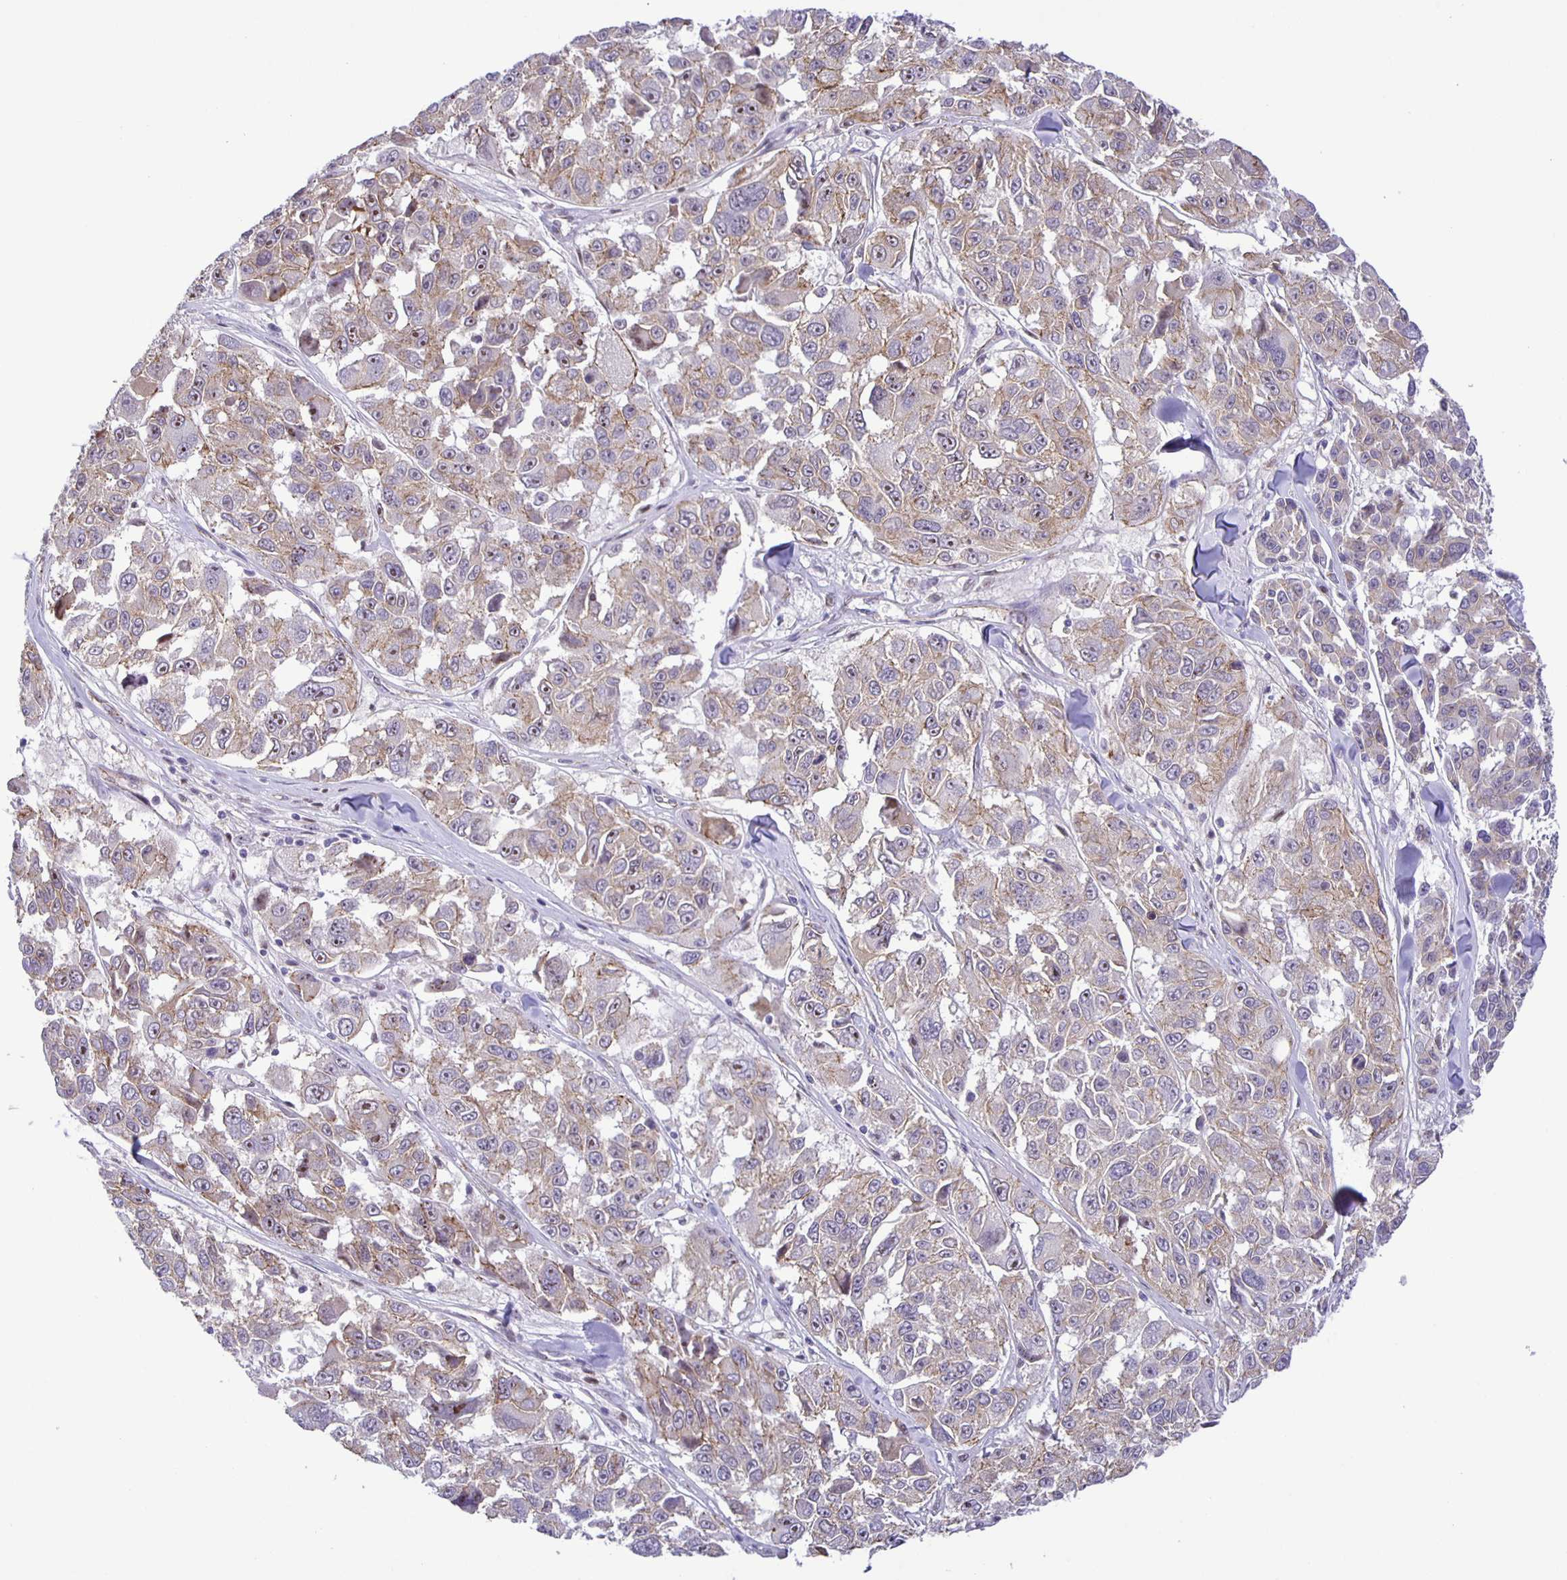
{"staining": {"intensity": "weak", "quantity": "25%-75%", "location": "cytoplasmic/membranous"}, "tissue": "melanoma", "cell_type": "Tumor cells", "image_type": "cancer", "snomed": [{"axis": "morphology", "description": "Malignant melanoma, NOS"}, {"axis": "topography", "description": "Skin"}], "caption": "Protein expression analysis of human malignant melanoma reveals weak cytoplasmic/membranous staining in approximately 25%-75% of tumor cells.", "gene": "JMJD4", "patient": {"sex": "female", "age": 66}}